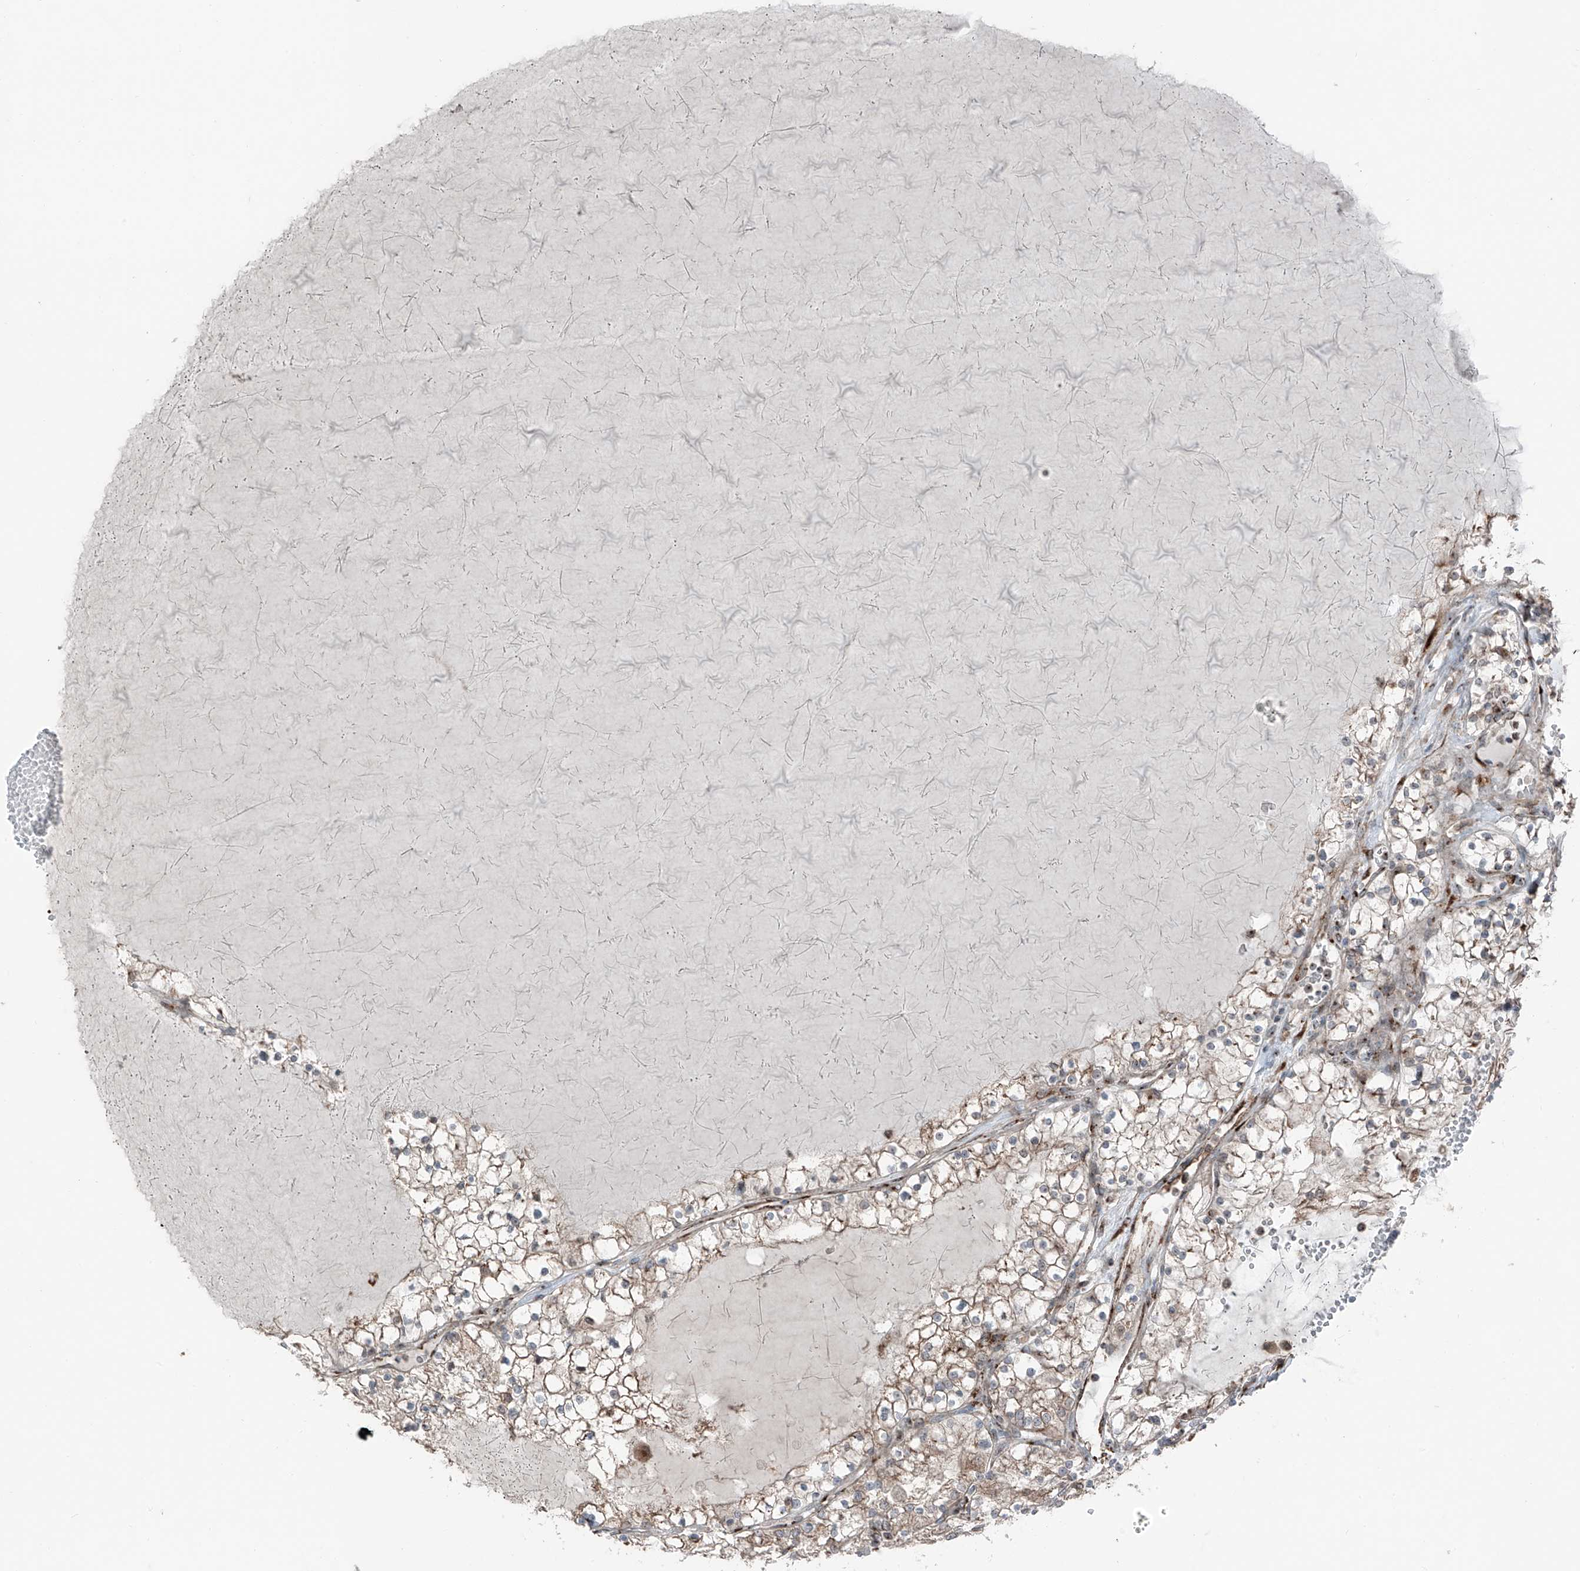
{"staining": {"intensity": "weak", "quantity": ">75%", "location": "cytoplasmic/membranous"}, "tissue": "renal cancer", "cell_type": "Tumor cells", "image_type": "cancer", "snomed": [{"axis": "morphology", "description": "Normal tissue, NOS"}, {"axis": "morphology", "description": "Adenocarcinoma, NOS"}, {"axis": "topography", "description": "Kidney"}], "caption": "Immunohistochemical staining of human renal cancer (adenocarcinoma) displays weak cytoplasmic/membranous protein expression in about >75% of tumor cells.", "gene": "ERLEC1", "patient": {"sex": "male", "age": 68}}